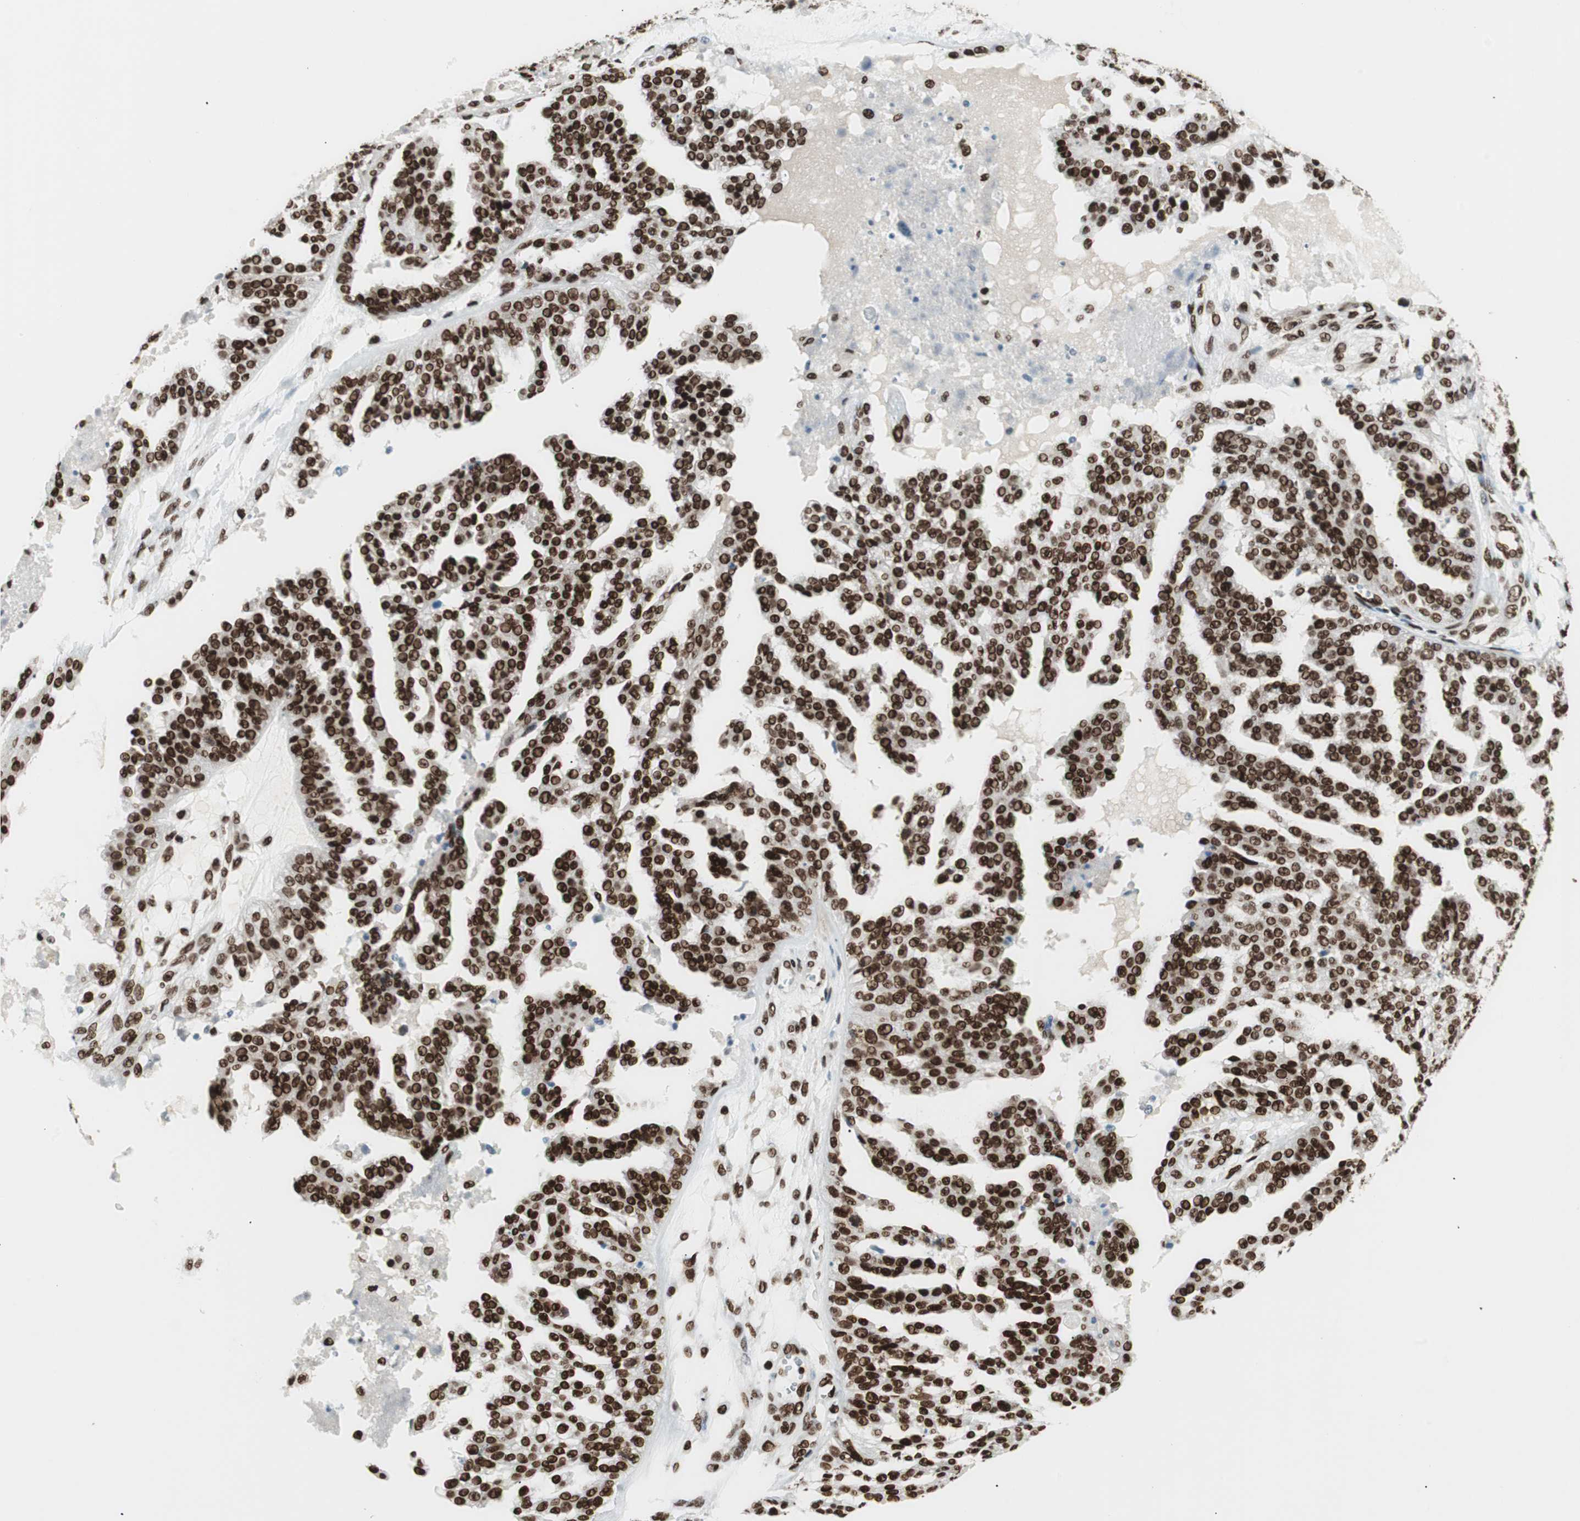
{"staining": {"intensity": "strong", "quantity": ">75%", "location": "nuclear"}, "tissue": "ovarian cancer", "cell_type": "Tumor cells", "image_type": "cancer", "snomed": [{"axis": "morphology", "description": "Carcinoma, NOS"}, {"axis": "topography", "description": "Soft tissue"}, {"axis": "topography", "description": "Ovary"}], "caption": "A high amount of strong nuclear expression is present in about >75% of tumor cells in ovarian cancer (carcinoma) tissue.", "gene": "EWSR1", "patient": {"sex": "female", "age": 54}}